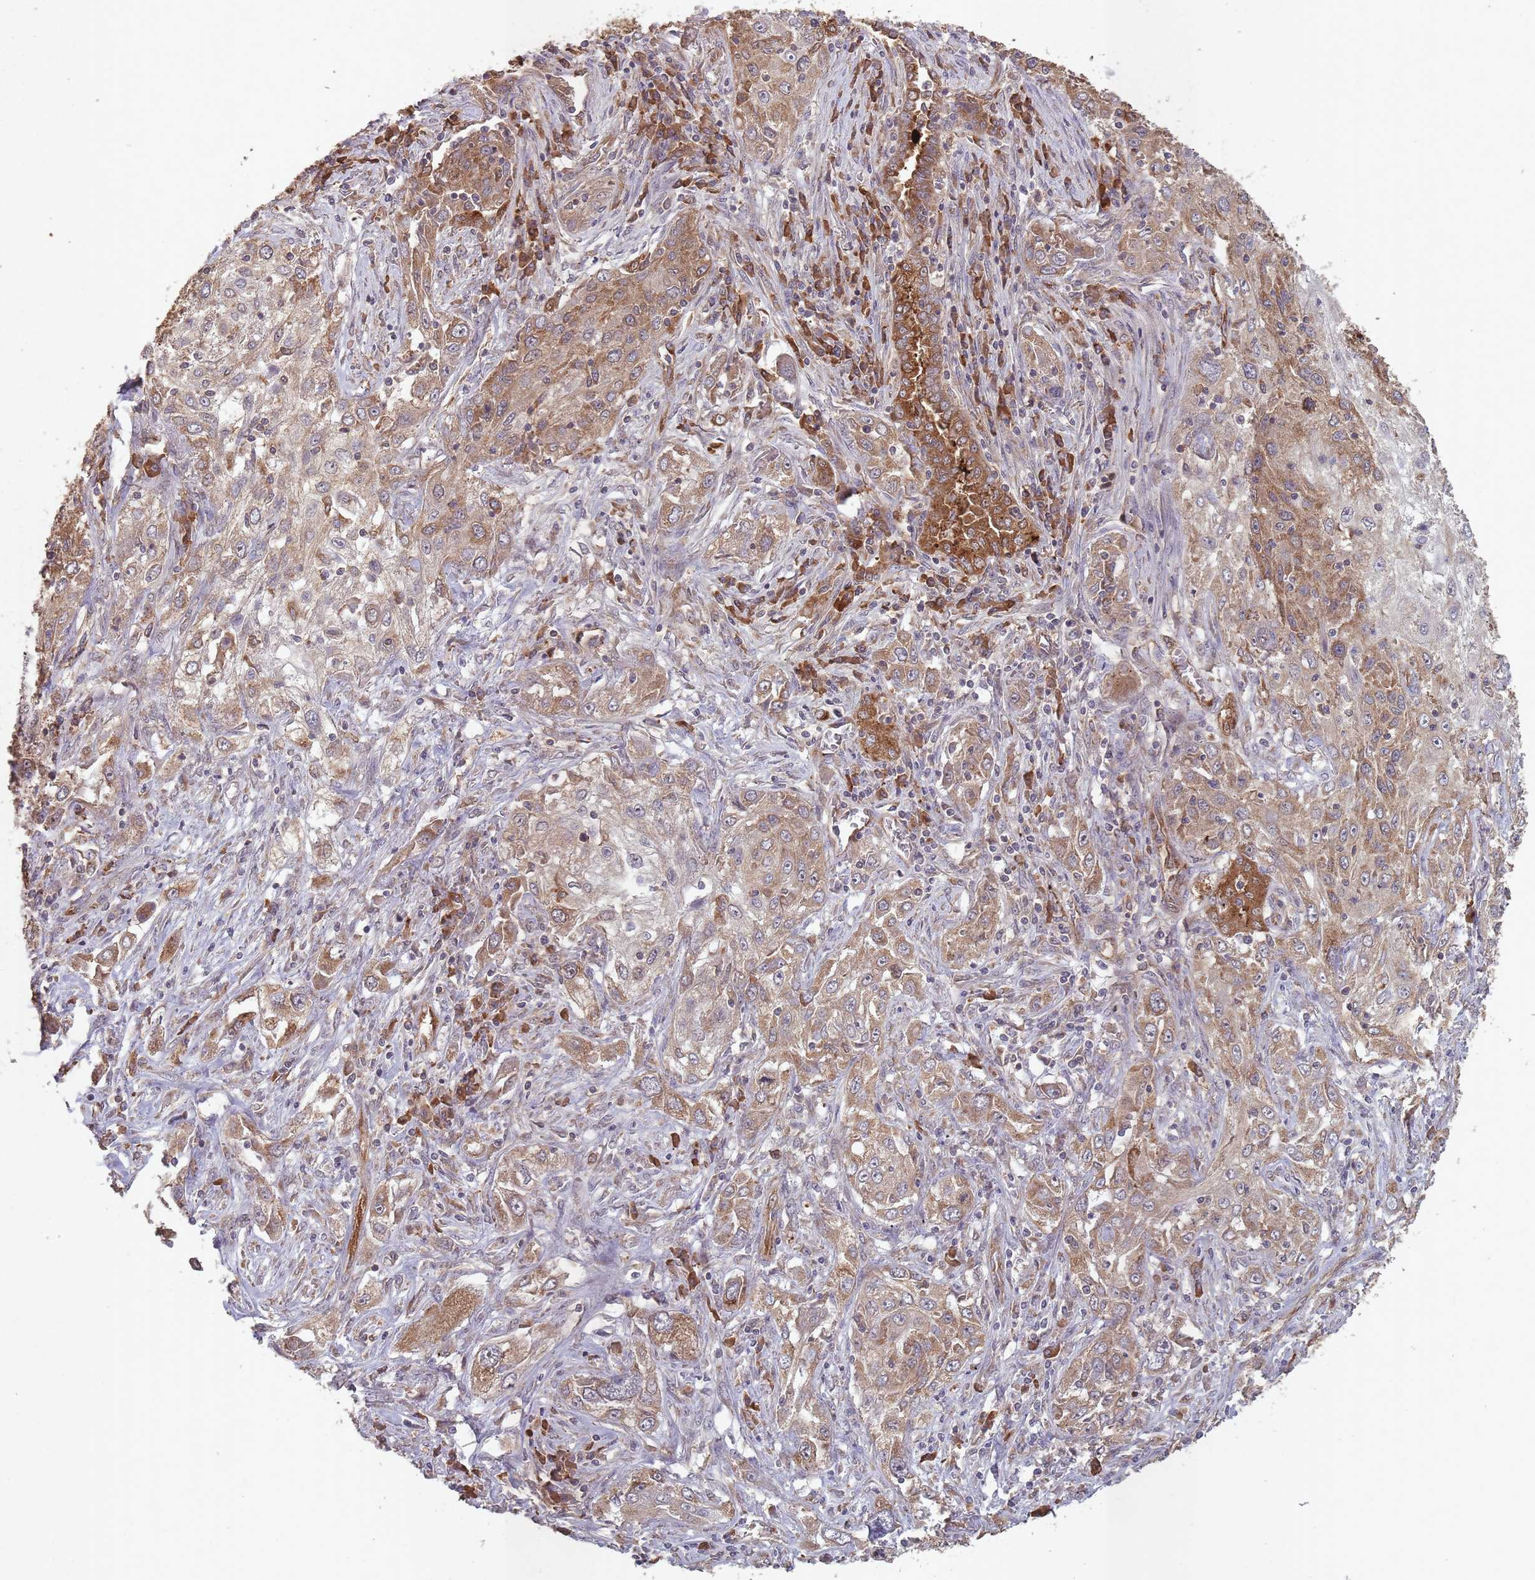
{"staining": {"intensity": "moderate", "quantity": ">75%", "location": "cytoplasmic/membranous"}, "tissue": "lung cancer", "cell_type": "Tumor cells", "image_type": "cancer", "snomed": [{"axis": "morphology", "description": "Squamous cell carcinoma, NOS"}, {"axis": "topography", "description": "Lung"}], "caption": "IHC image of neoplastic tissue: human lung cancer (squamous cell carcinoma) stained using immunohistochemistry (IHC) demonstrates medium levels of moderate protein expression localized specifically in the cytoplasmic/membranous of tumor cells, appearing as a cytoplasmic/membranous brown color.", "gene": "SANBR", "patient": {"sex": "female", "age": 69}}